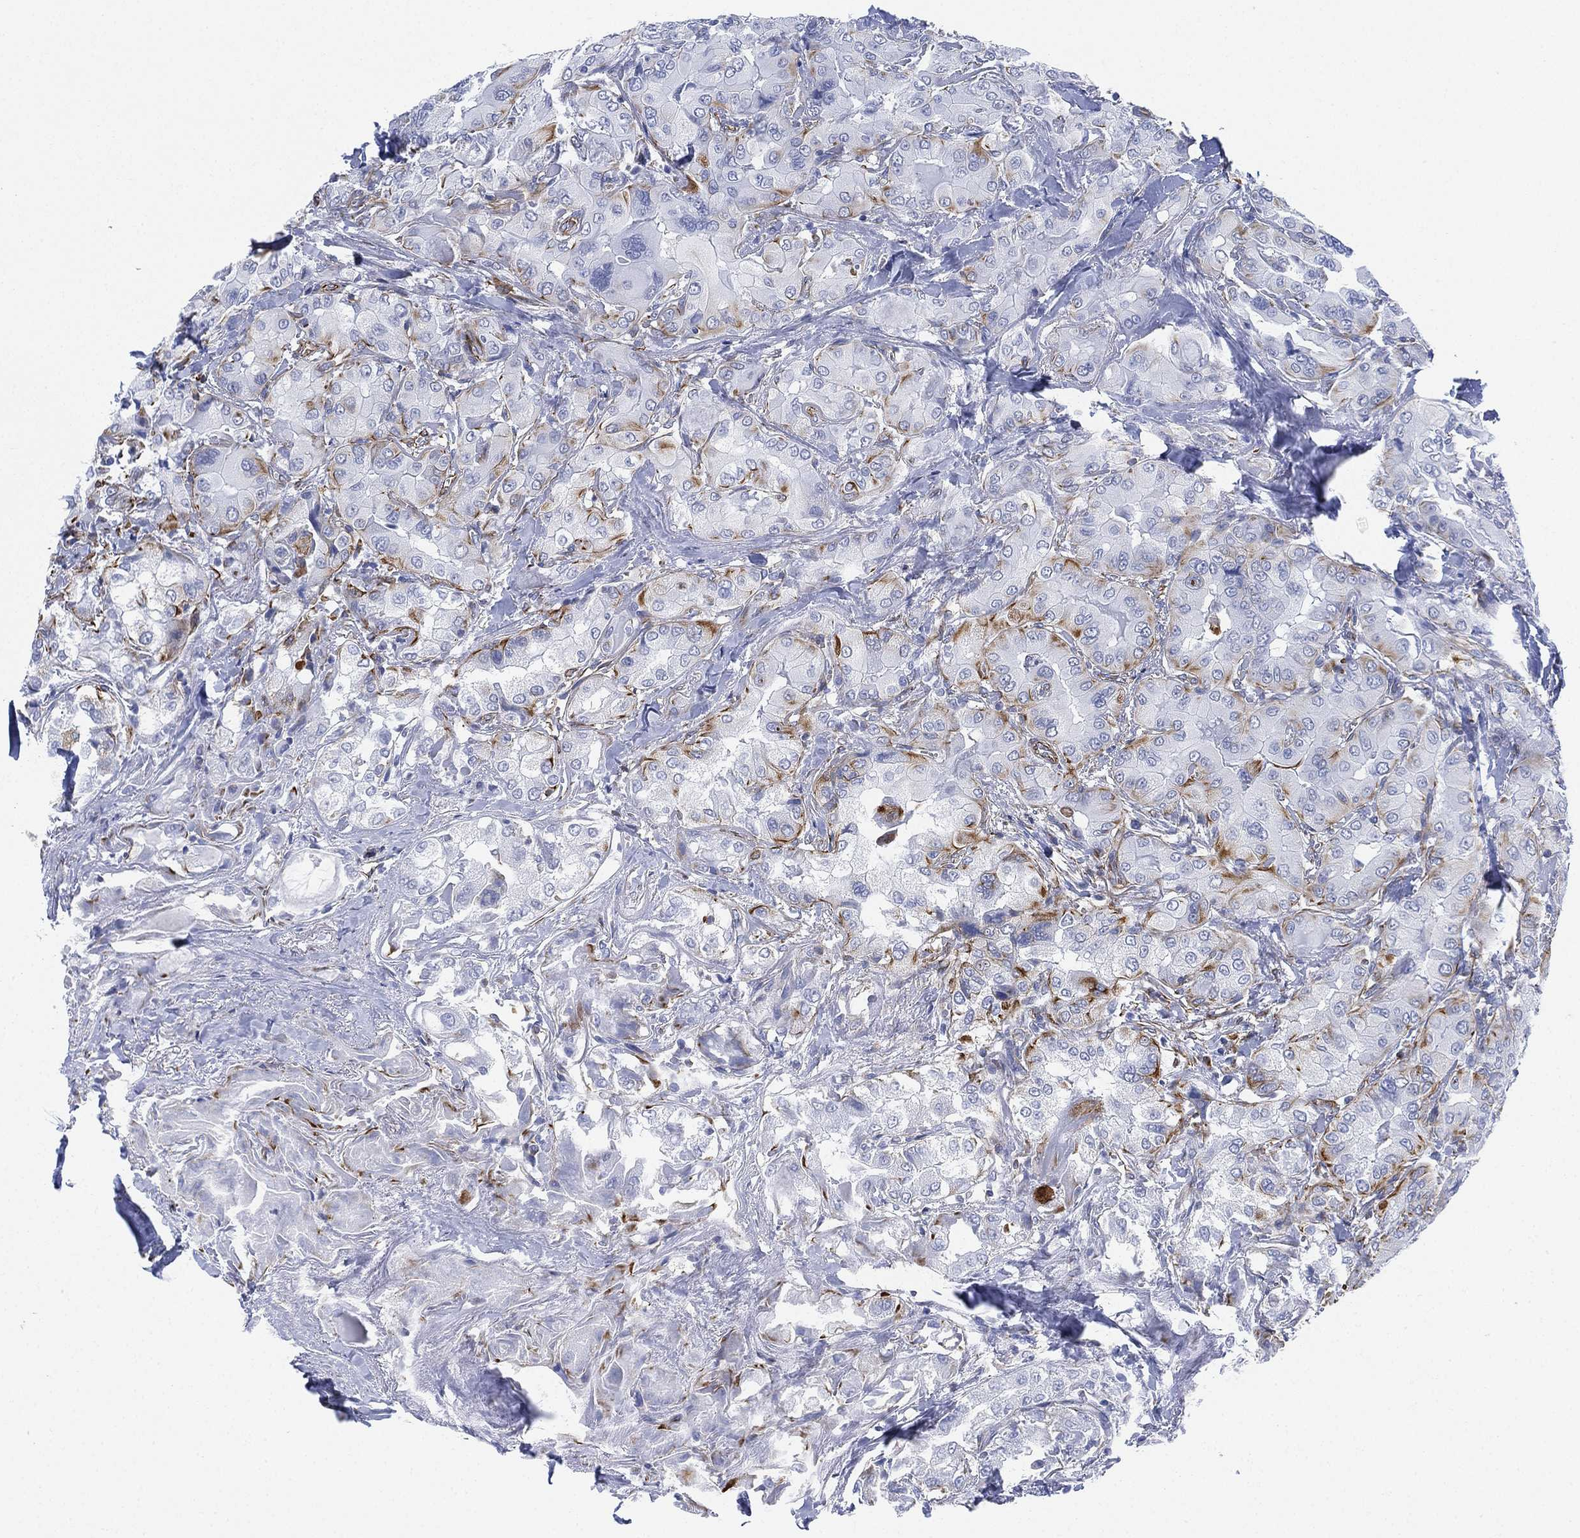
{"staining": {"intensity": "moderate", "quantity": "25%-75%", "location": "cytoplasmic/membranous"}, "tissue": "thyroid cancer", "cell_type": "Tumor cells", "image_type": "cancer", "snomed": [{"axis": "morphology", "description": "Normal tissue, NOS"}, {"axis": "morphology", "description": "Papillary adenocarcinoma, NOS"}, {"axis": "topography", "description": "Thyroid gland"}], "caption": "Immunohistochemical staining of thyroid cancer (papillary adenocarcinoma) displays medium levels of moderate cytoplasmic/membranous staining in about 25%-75% of tumor cells.", "gene": "PSKH2", "patient": {"sex": "female", "age": 66}}